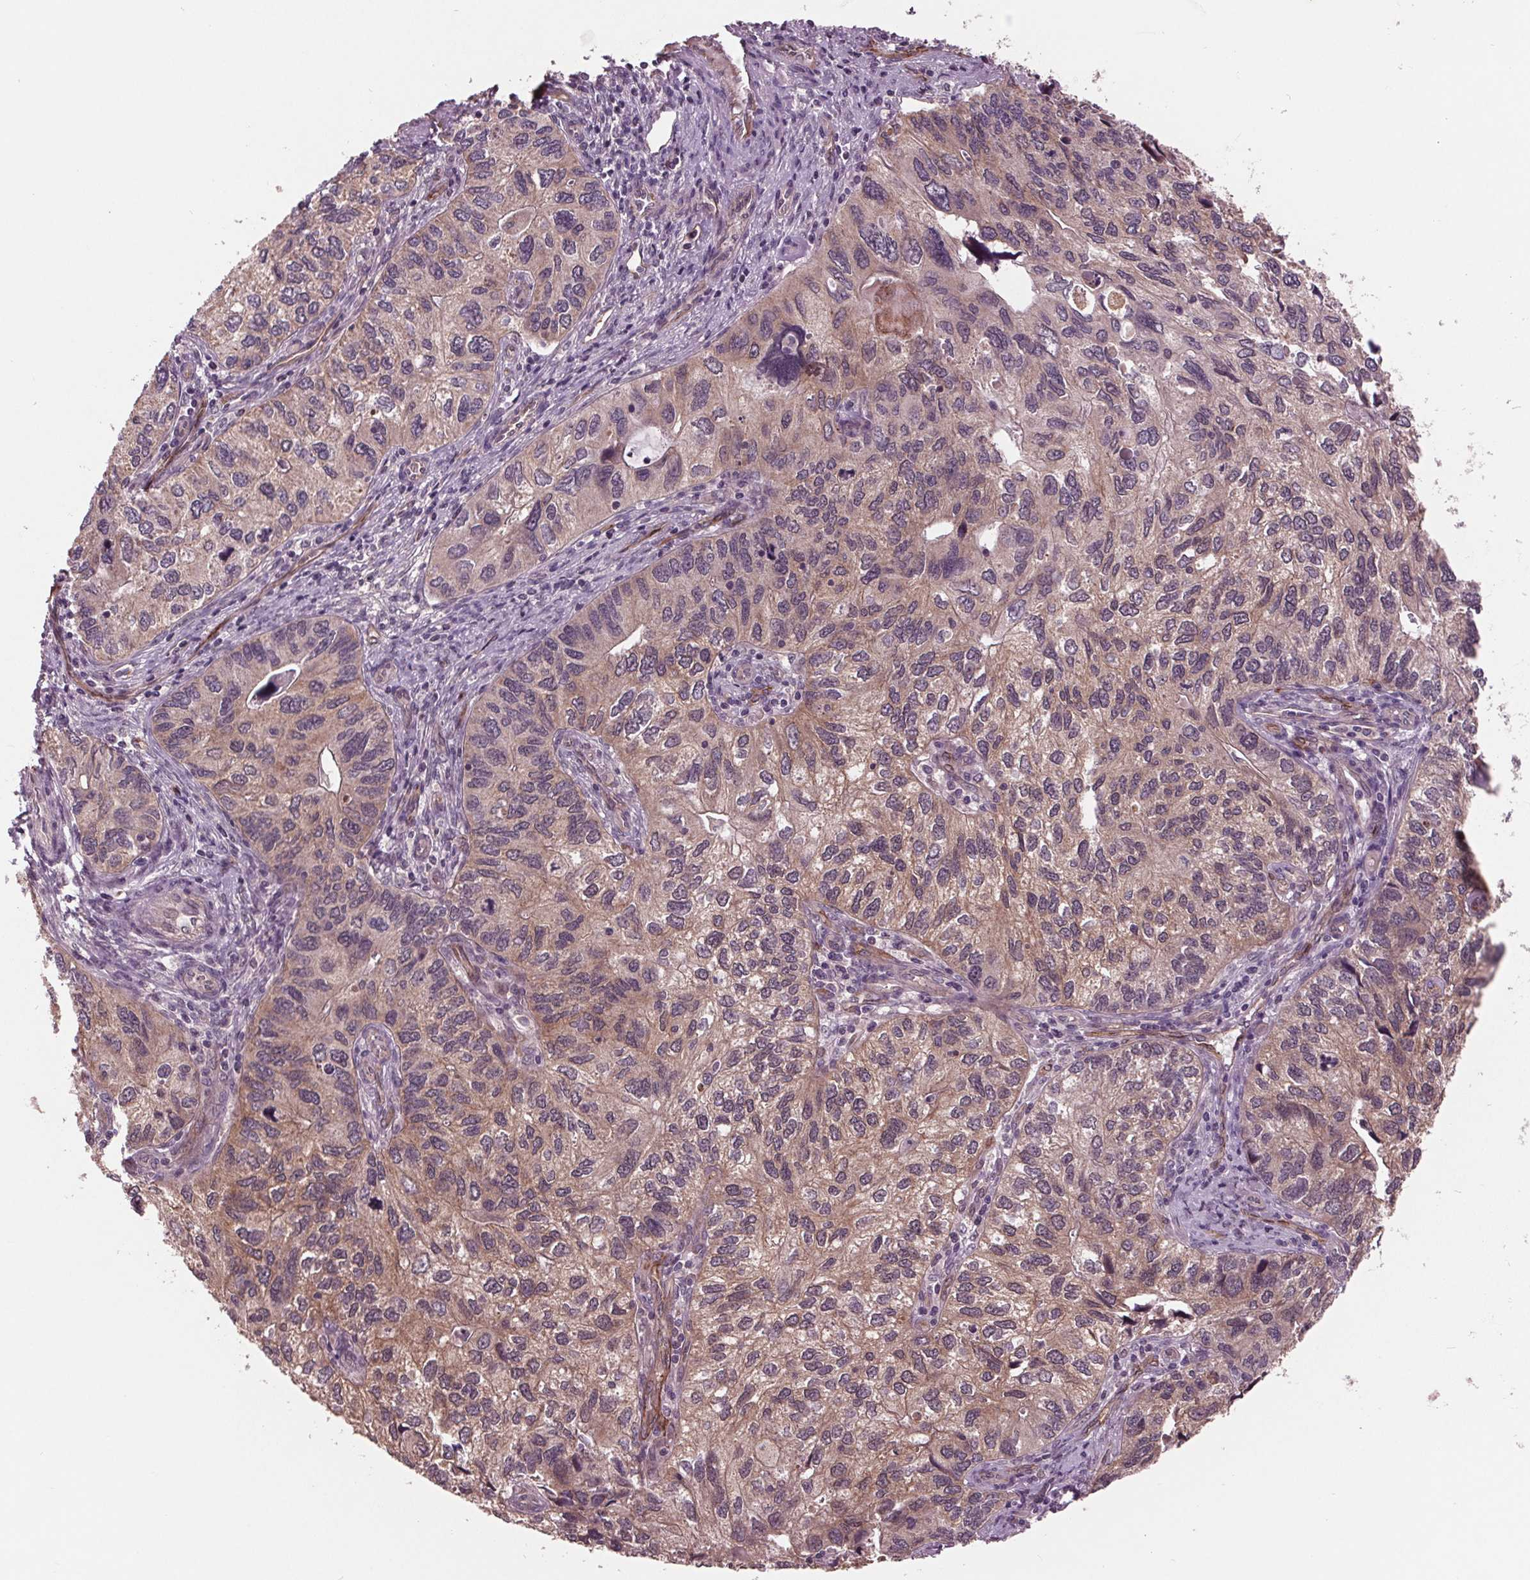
{"staining": {"intensity": "weak", "quantity": ">75%", "location": "cytoplasmic/membranous"}, "tissue": "endometrial cancer", "cell_type": "Tumor cells", "image_type": "cancer", "snomed": [{"axis": "morphology", "description": "Carcinoma, NOS"}, {"axis": "topography", "description": "Uterus"}], "caption": "Endometrial cancer (carcinoma) stained with DAB (3,3'-diaminobenzidine) immunohistochemistry (IHC) exhibits low levels of weak cytoplasmic/membranous staining in about >75% of tumor cells.", "gene": "MAPK8", "patient": {"sex": "female", "age": 76}}